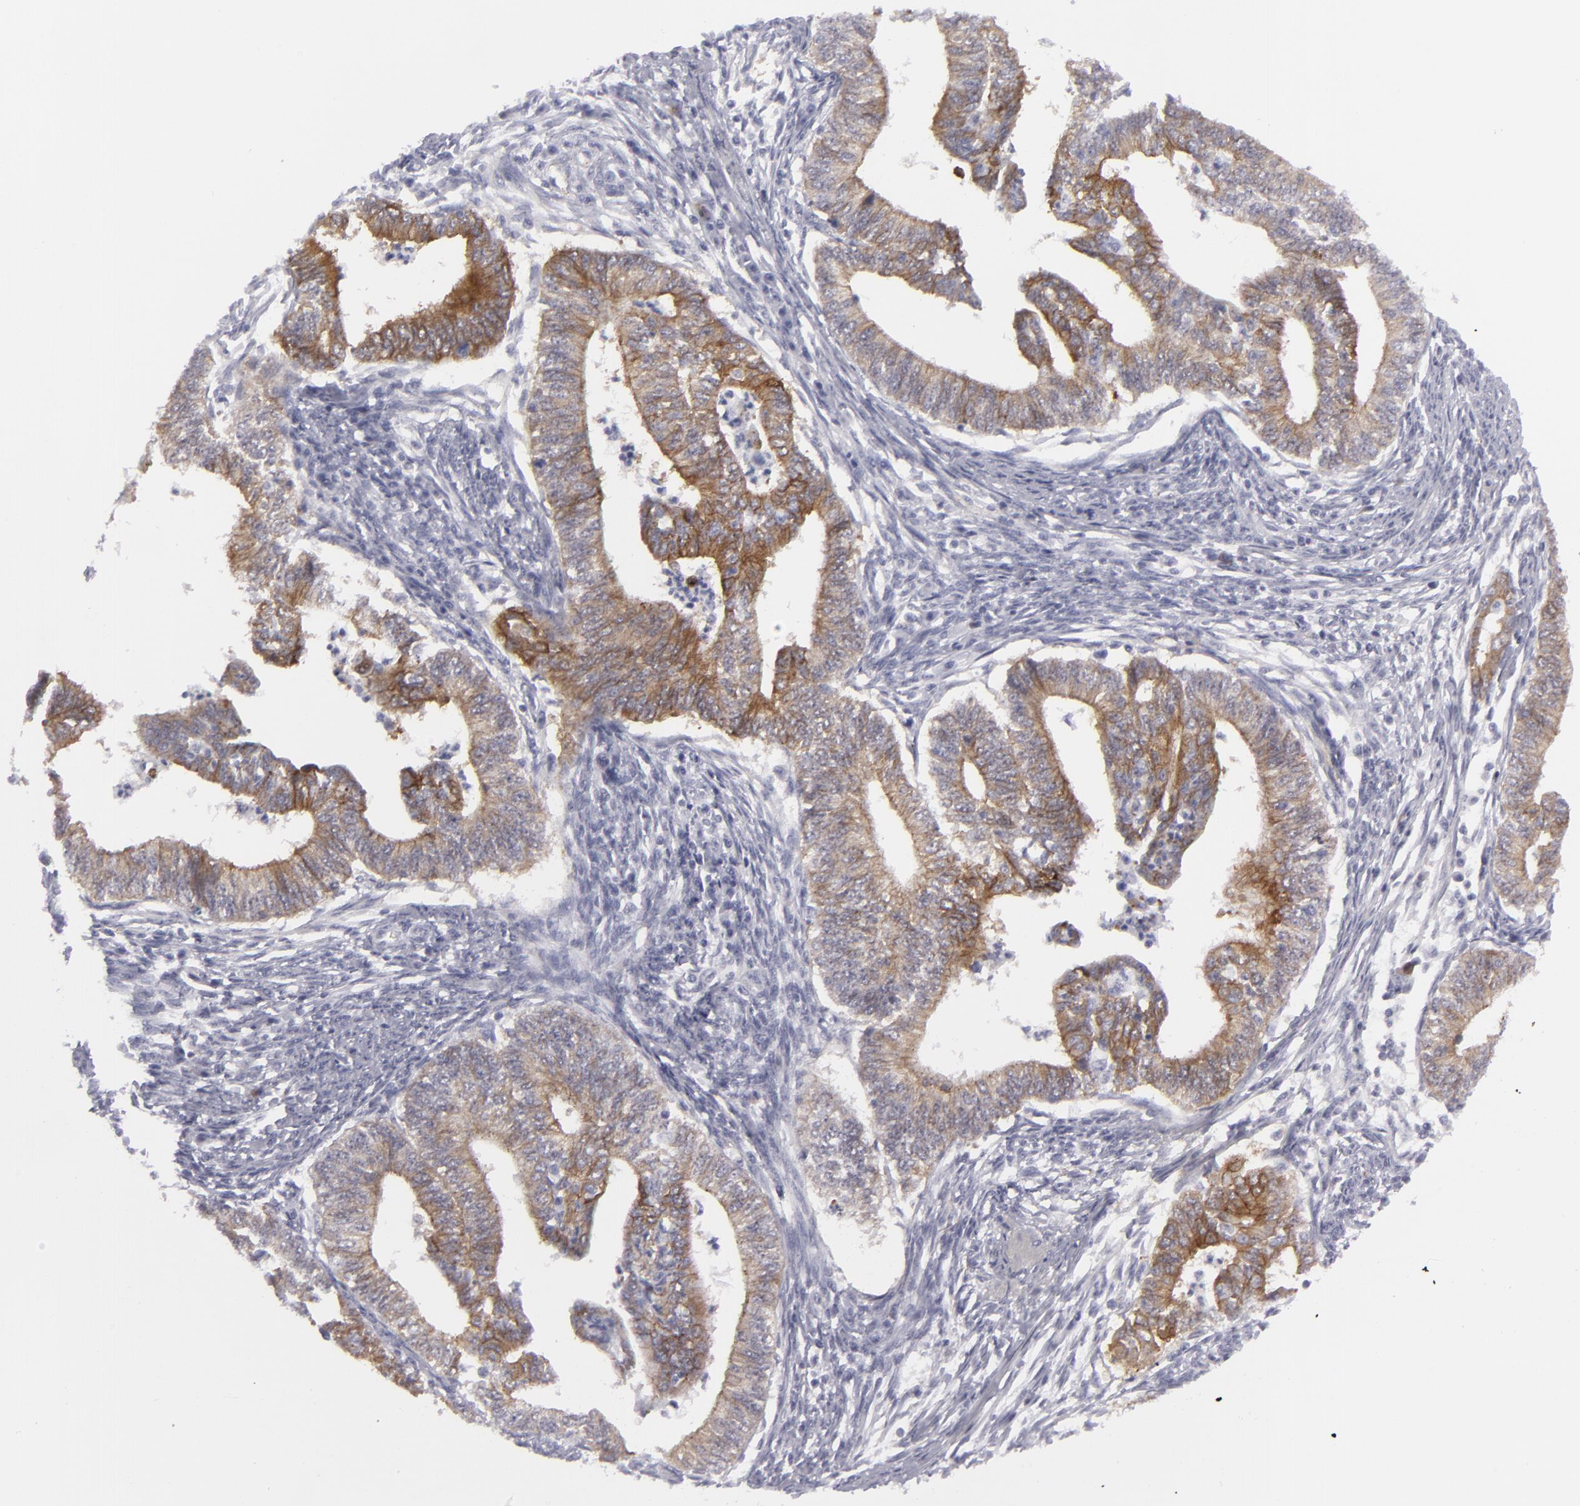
{"staining": {"intensity": "moderate", "quantity": "25%-75%", "location": "cytoplasmic/membranous"}, "tissue": "endometrial cancer", "cell_type": "Tumor cells", "image_type": "cancer", "snomed": [{"axis": "morphology", "description": "Adenocarcinoma, NOS"}, {"axis": "topography", "description": "Endometrium"}], "caption": "Tumor cells display medium levels of moderate cytoplasmic/membranous positivity in approximately 25%-75% of cells in endometrial cancer (adenocarcinoma).", "gene": "JUP", "patient": {"sex": "female", "age": 66}}